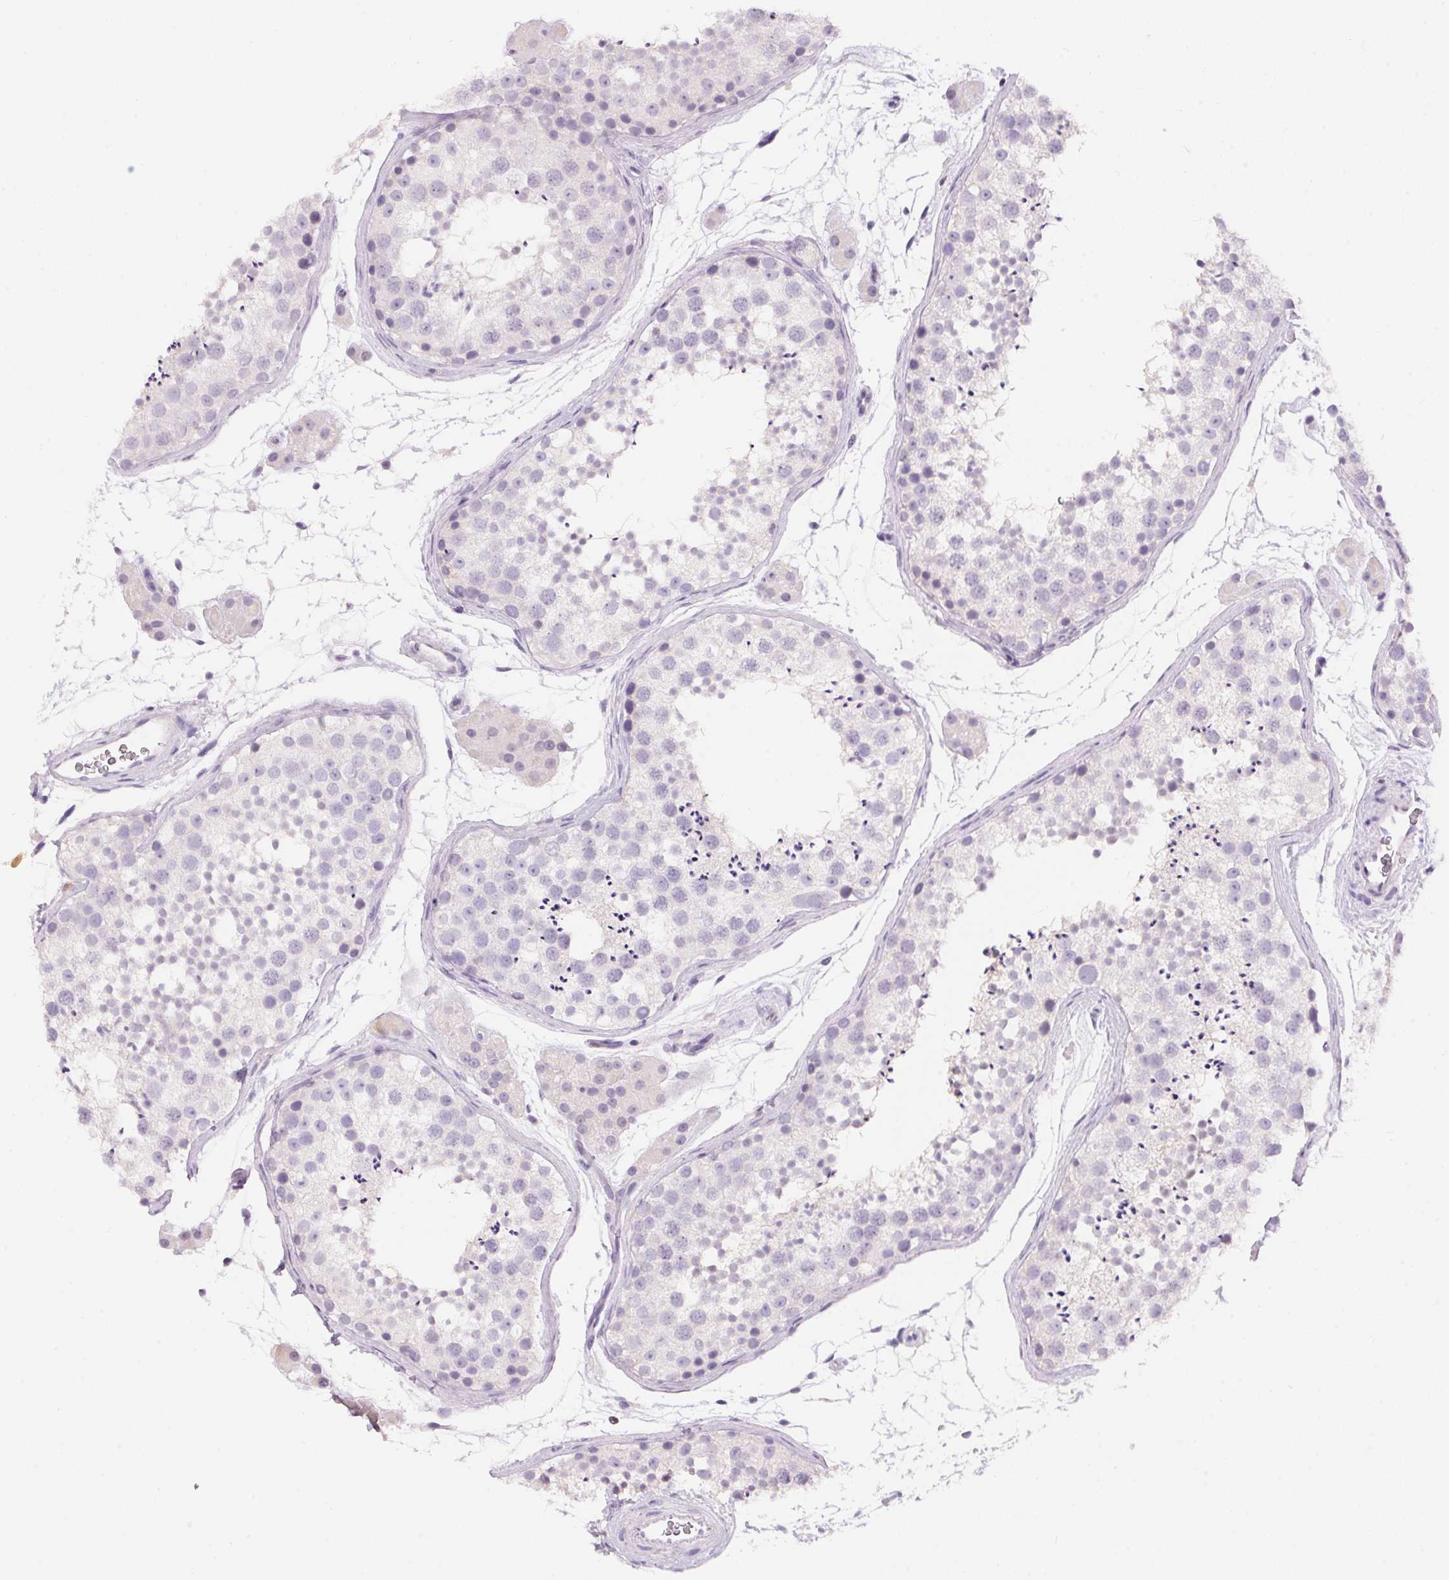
{"staining": {"intensity": "negative", "quantity": "none", "location": "none"}, "tissue": "testis", "cell_type": "Cells in seminiferous ducts", "image_type": "normal", "snomed": [{"axis": "morphology", "description": "Normal tissue, NOS"}, {"axis": "topography", "description": "Testis"}], "caption": "High power microscopy micrograph of an immunohistochemistry (IHC) photomicrograph of benign testis, revealing no significant expression in cells in seminiferous ducts.", "gene": "PNLIPRP3", "patient": {"sex": "male", "age": 41}}